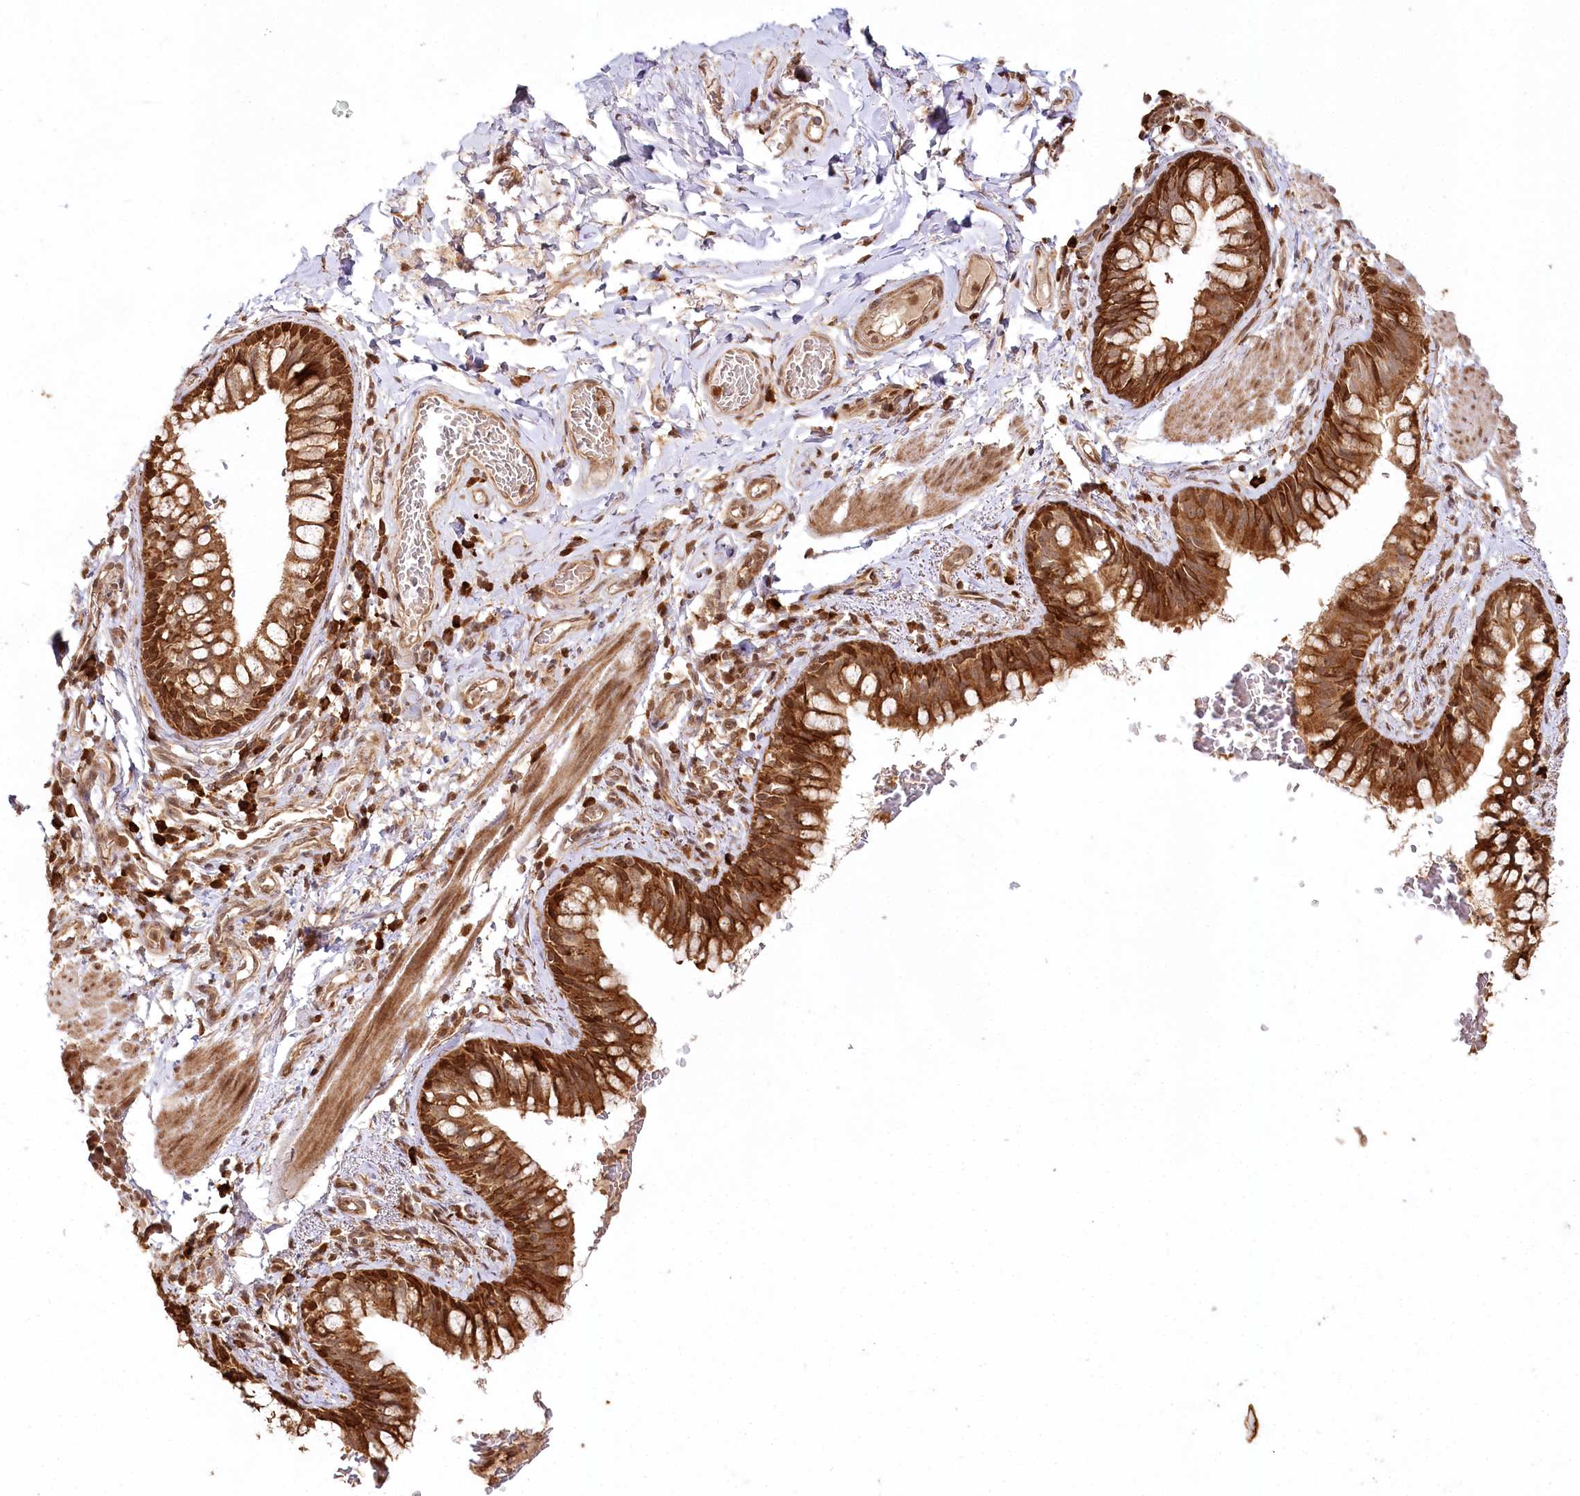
{"staining": {"intensity": "strong", "quantity": ">75%", "location": "cytoplasmic/membranous,nuclear"}, "tissue": "bronchus", "cell_type": "Respiratory epithelial cells", "image_type": "normal", "snomed": [{"axis": "morphology", "description": "Normal tissue, NOS"}, {"axis": "topography", "description": "Cartilage tissue"}, {"axis": "topography", "description": "Bronchus"}], "caption": "A high amount of strong cytoplasmic/membranous,nuclear staining is identified in approximately >75% of respiratory epithelial cells in benign bronchus.", "gene": "ULK2", "patient": {"sex": "female", "age": 36}}